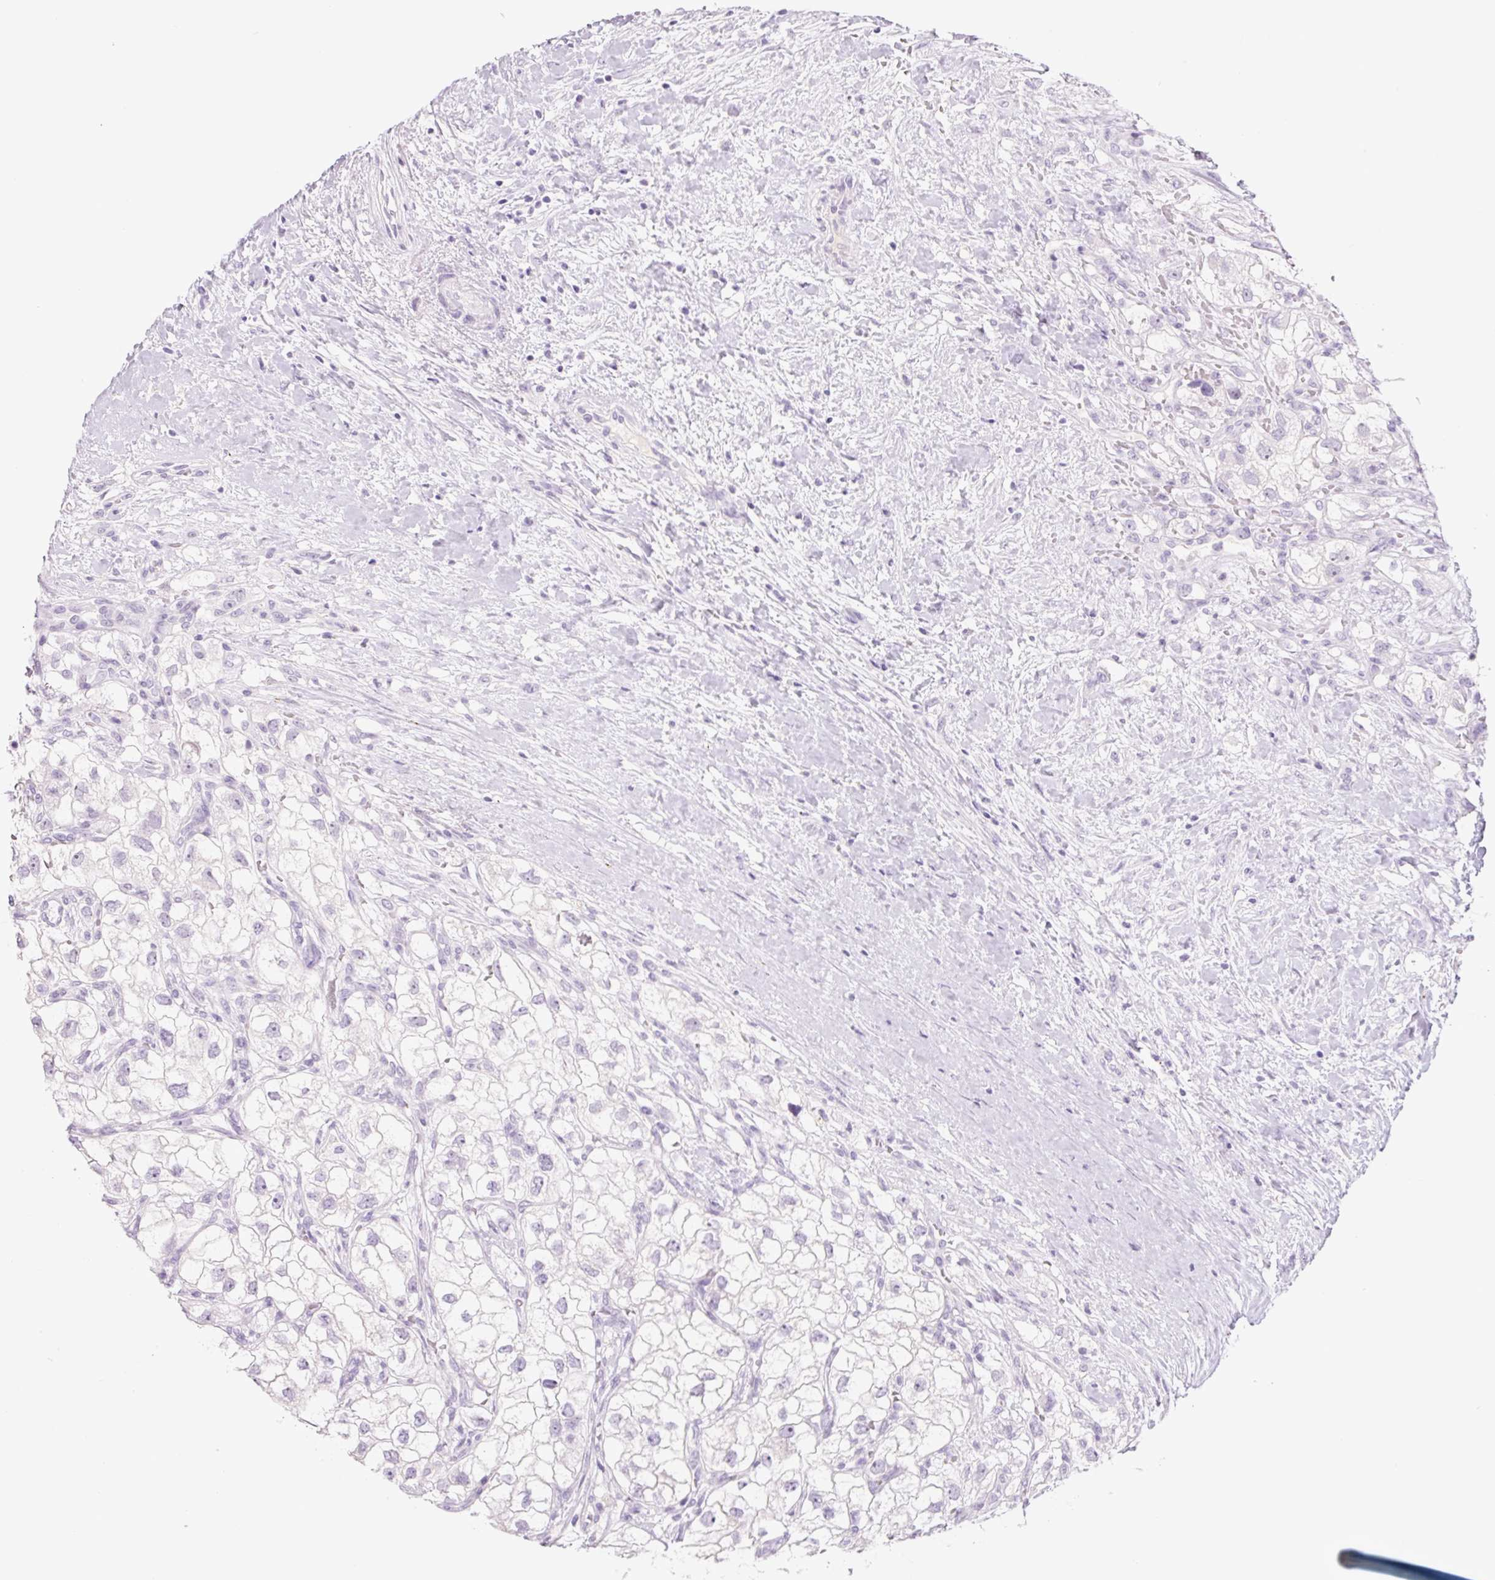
{"staining": {"intensity": "negative", "quantity": "none", "location": "none"}, "tissue": "renal cancer", "cell_type": "Tumor cells", "image_type": "cancer", "snomed": [{"axis": "morphology", "description": "Adenocarcinoma, NOS"}, {"axis": "topography", "description": "Kidney"}], "caption": "This is an immunohistochemistry image of renal cancer. There is no staining in tumor cells.", "gene": "COL9A2", "patient": {"sex": "male", "age": 59}}